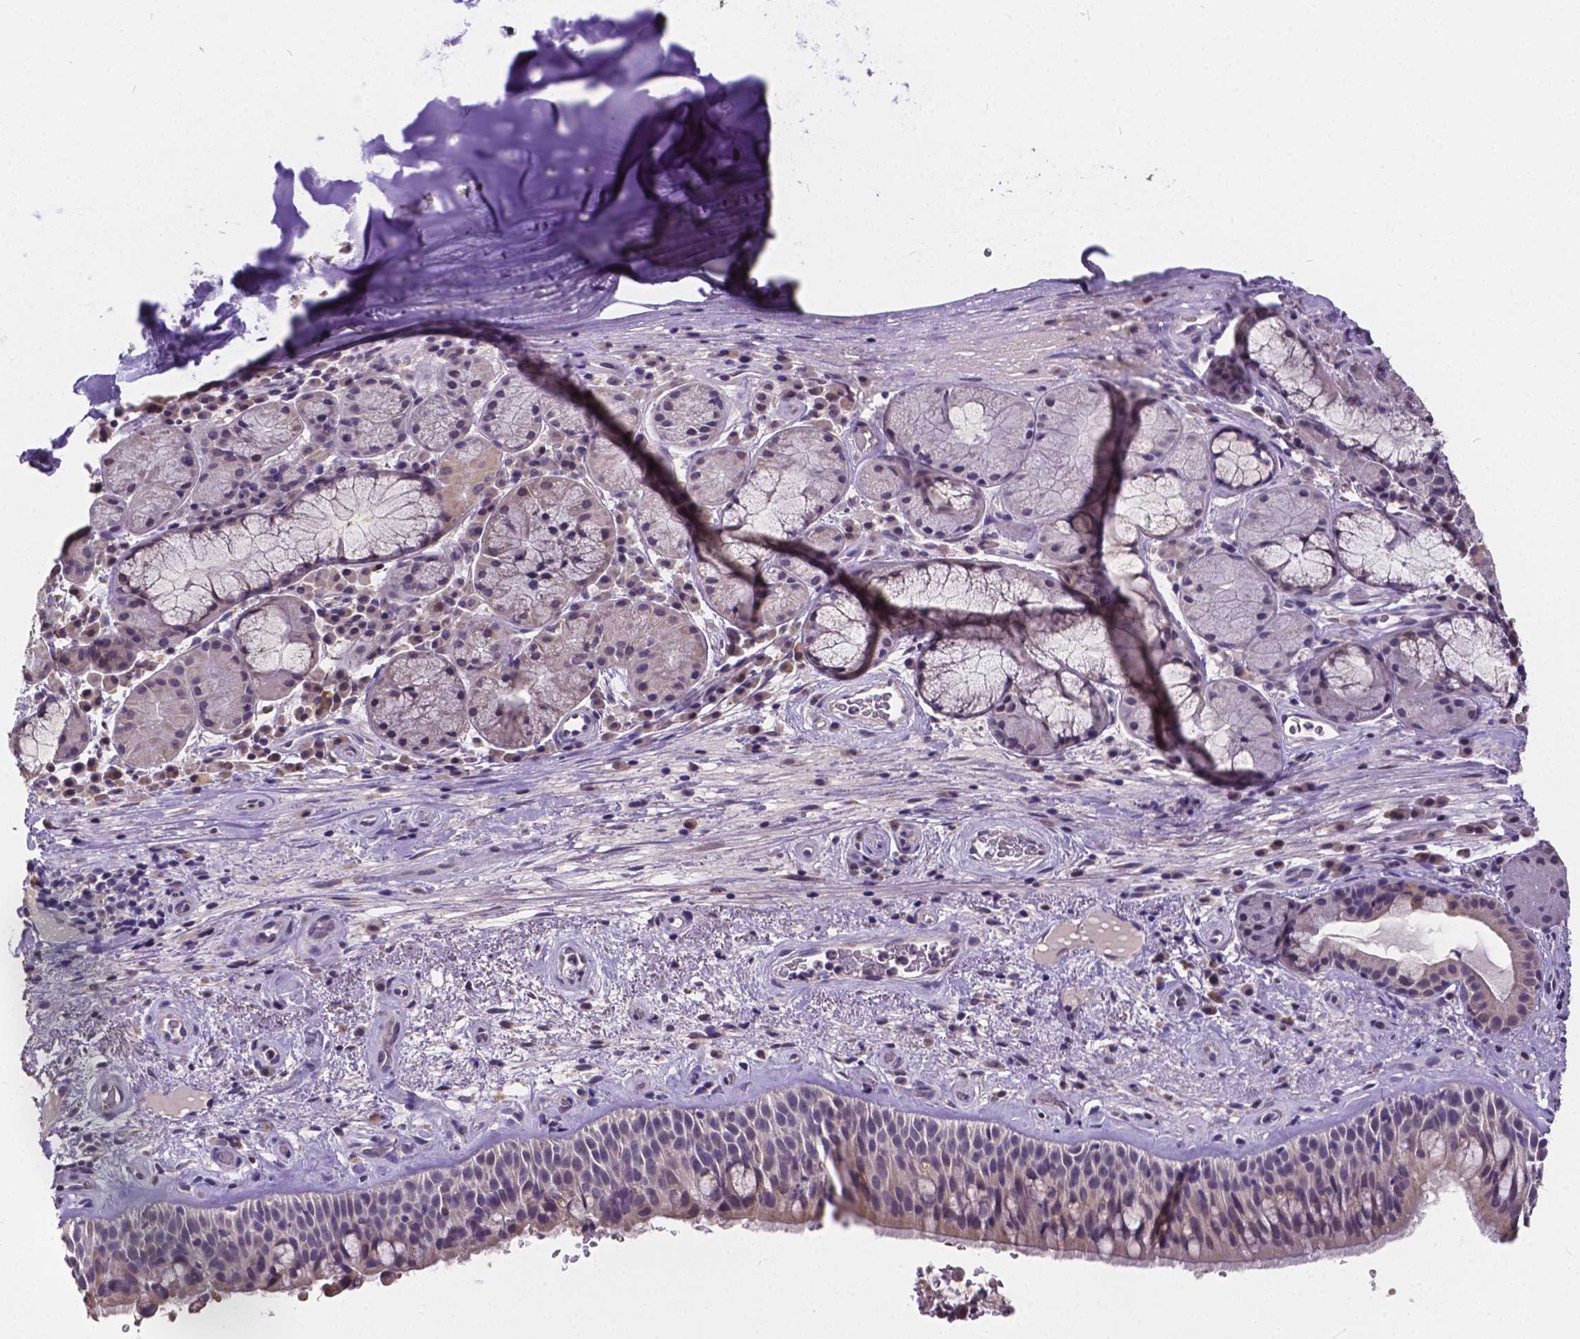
{"staining": {"intensity": "negative", "quantity": "none", "location": "none"}, "tissue": "bronchus", "cell_type": "Respiratory epithelial cells", "image_type": "normal", "snomed": [{"axis": "morphology", "description": "Normal tissue, NOS"}, {"axis": "topography", "description": "Bronchus"}], "caption": "The immunohistochemistry image has no significant expression in respiratory epithelial cells of bronchus. (DAB immunohistochemistry (IHC) visualized using brightfield microscopy, high magnification).", "gene": "CTNNA2", "patient": {"sex": "male", "age": 48}}